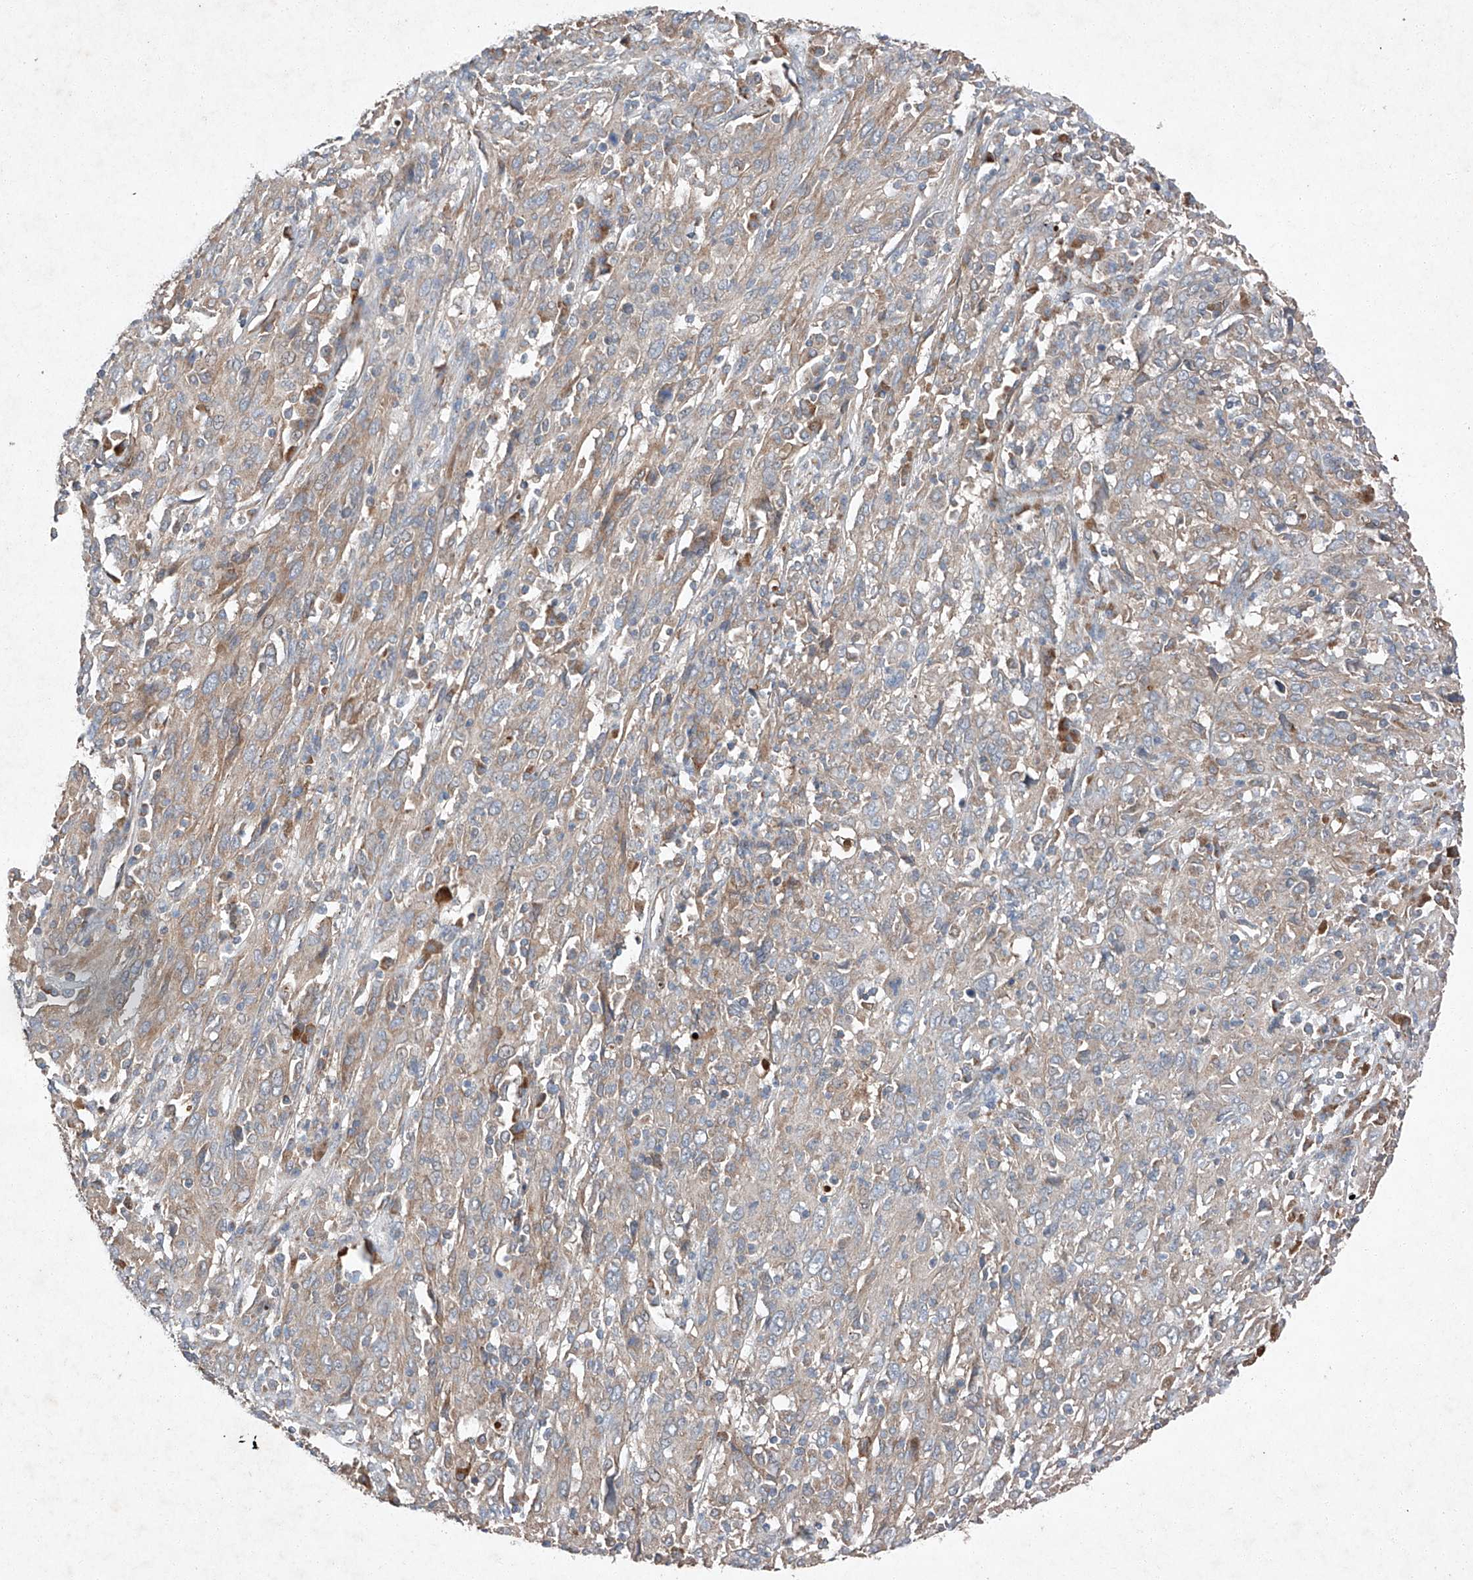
{"staining": {"intensity": "weak", "quantity": "25%-75%", "location": "cytoplasmic/membranous"}, "tissue": "cervical cancer", "cell_type": "Tumor cells", "image_type": "cancer", "snomed": [{"axis": "morphology", "description": "Squamous cell carcinoma, NOS"}, {"axis": "topography", "description": "Cervix"}], "caption": "A micrograph of cervical cancer (squamous cell carcinoma) stained for a protein shows weak cytoplasmic/membranous brown staining in tumor cells. (brown staining indicates protein expression, while blue staining denotes nuclei).", "gene": "RUSC1", "patient": {"sex": "female", "age": 46}}